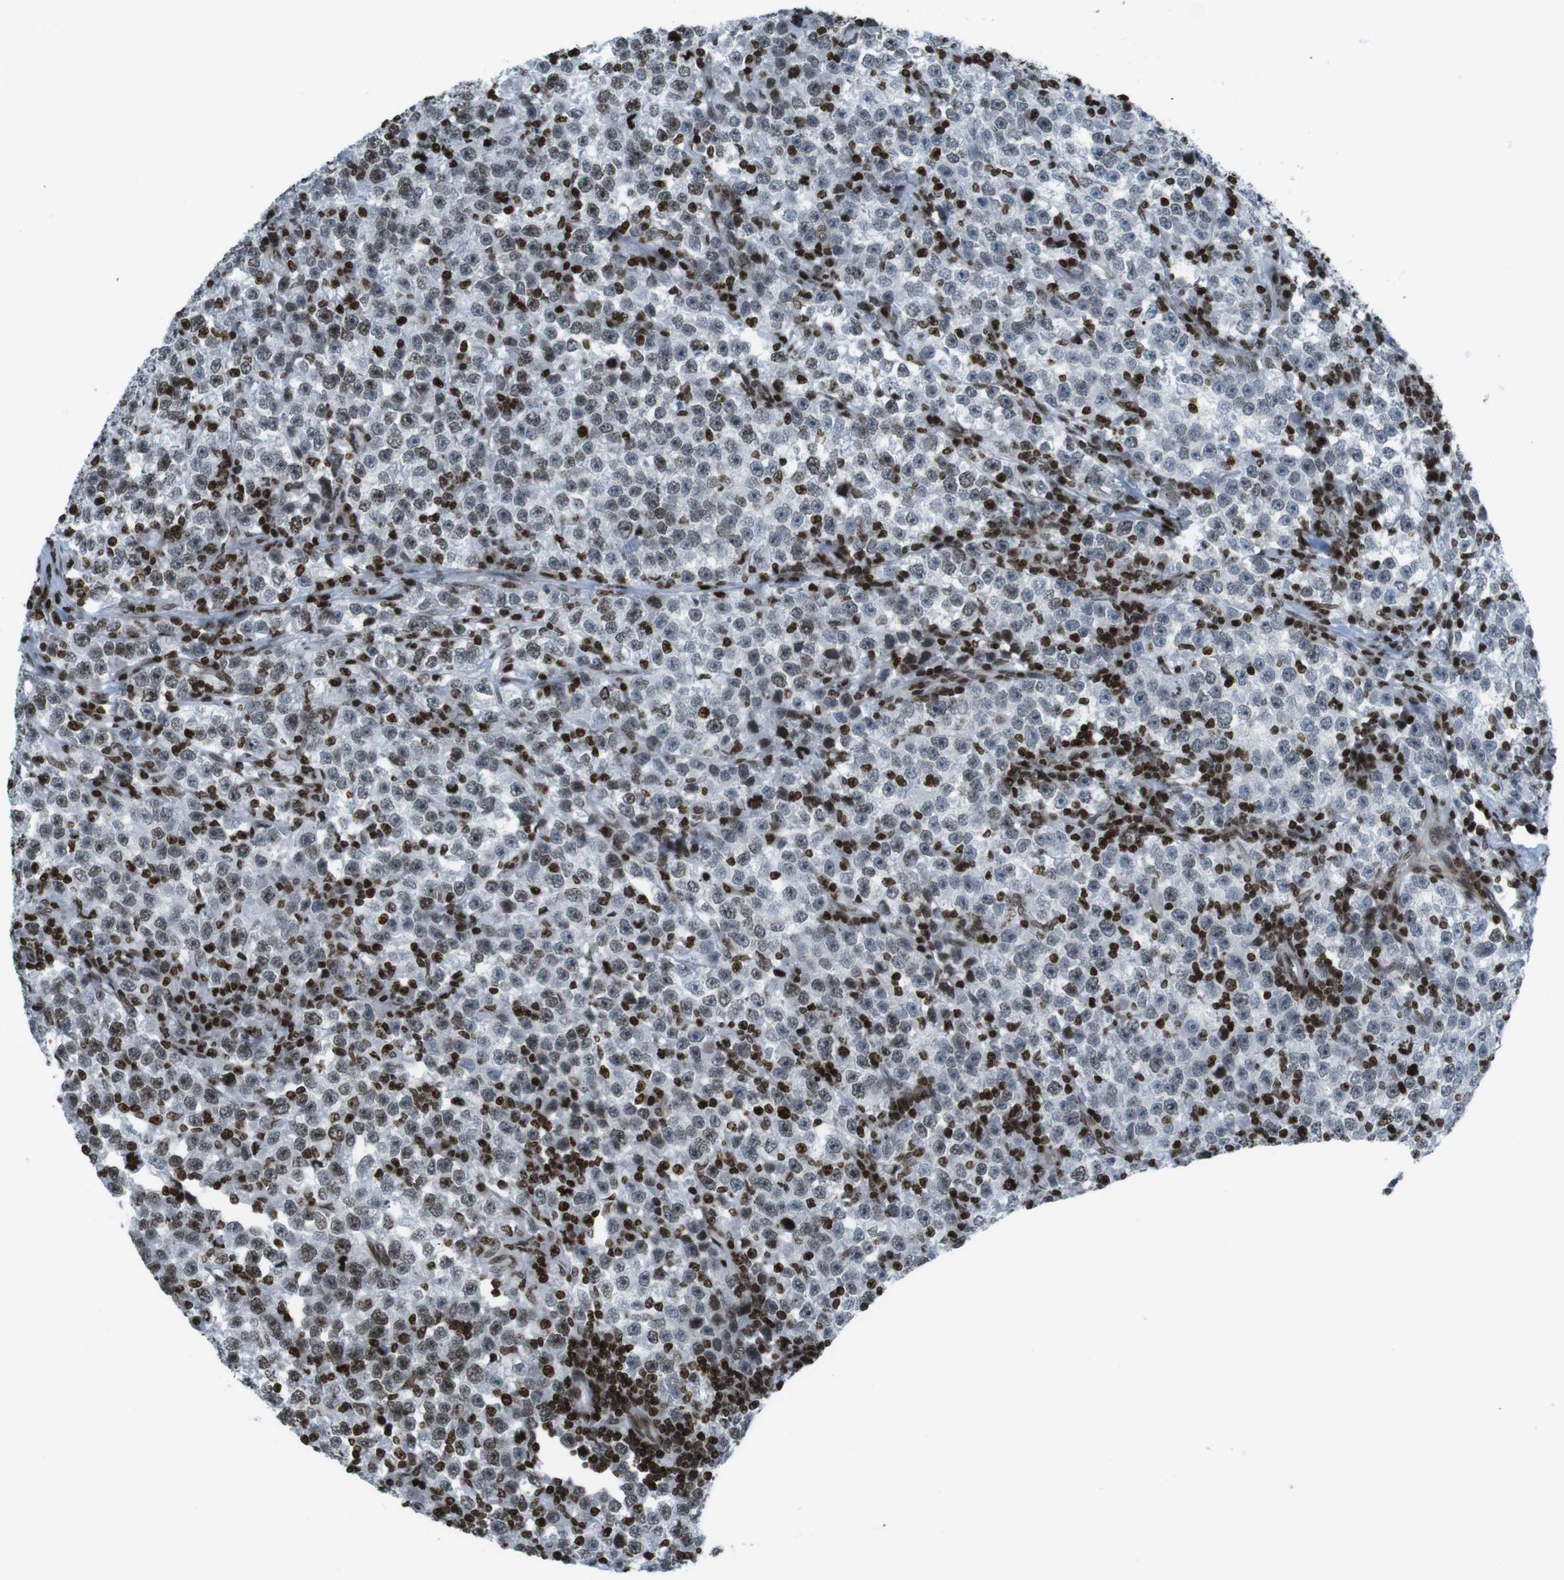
{"staining": {"intensity": "weak", "quantity": "<25%", "location": "nuclear"}, "tissue": "testis cancer", "cell_type": "Tumor cells", "image_type": "cancer", "snomed": [{"axis": "morphology", "description": "Seminoma, NOS"}, {"axis": "topography", "description": "Testis"}], "caption": "Tumor cells show no significant staining in seminoma (testis).", "gene": "H2AC8", "patient": {"sex": "male", "age": 43}}